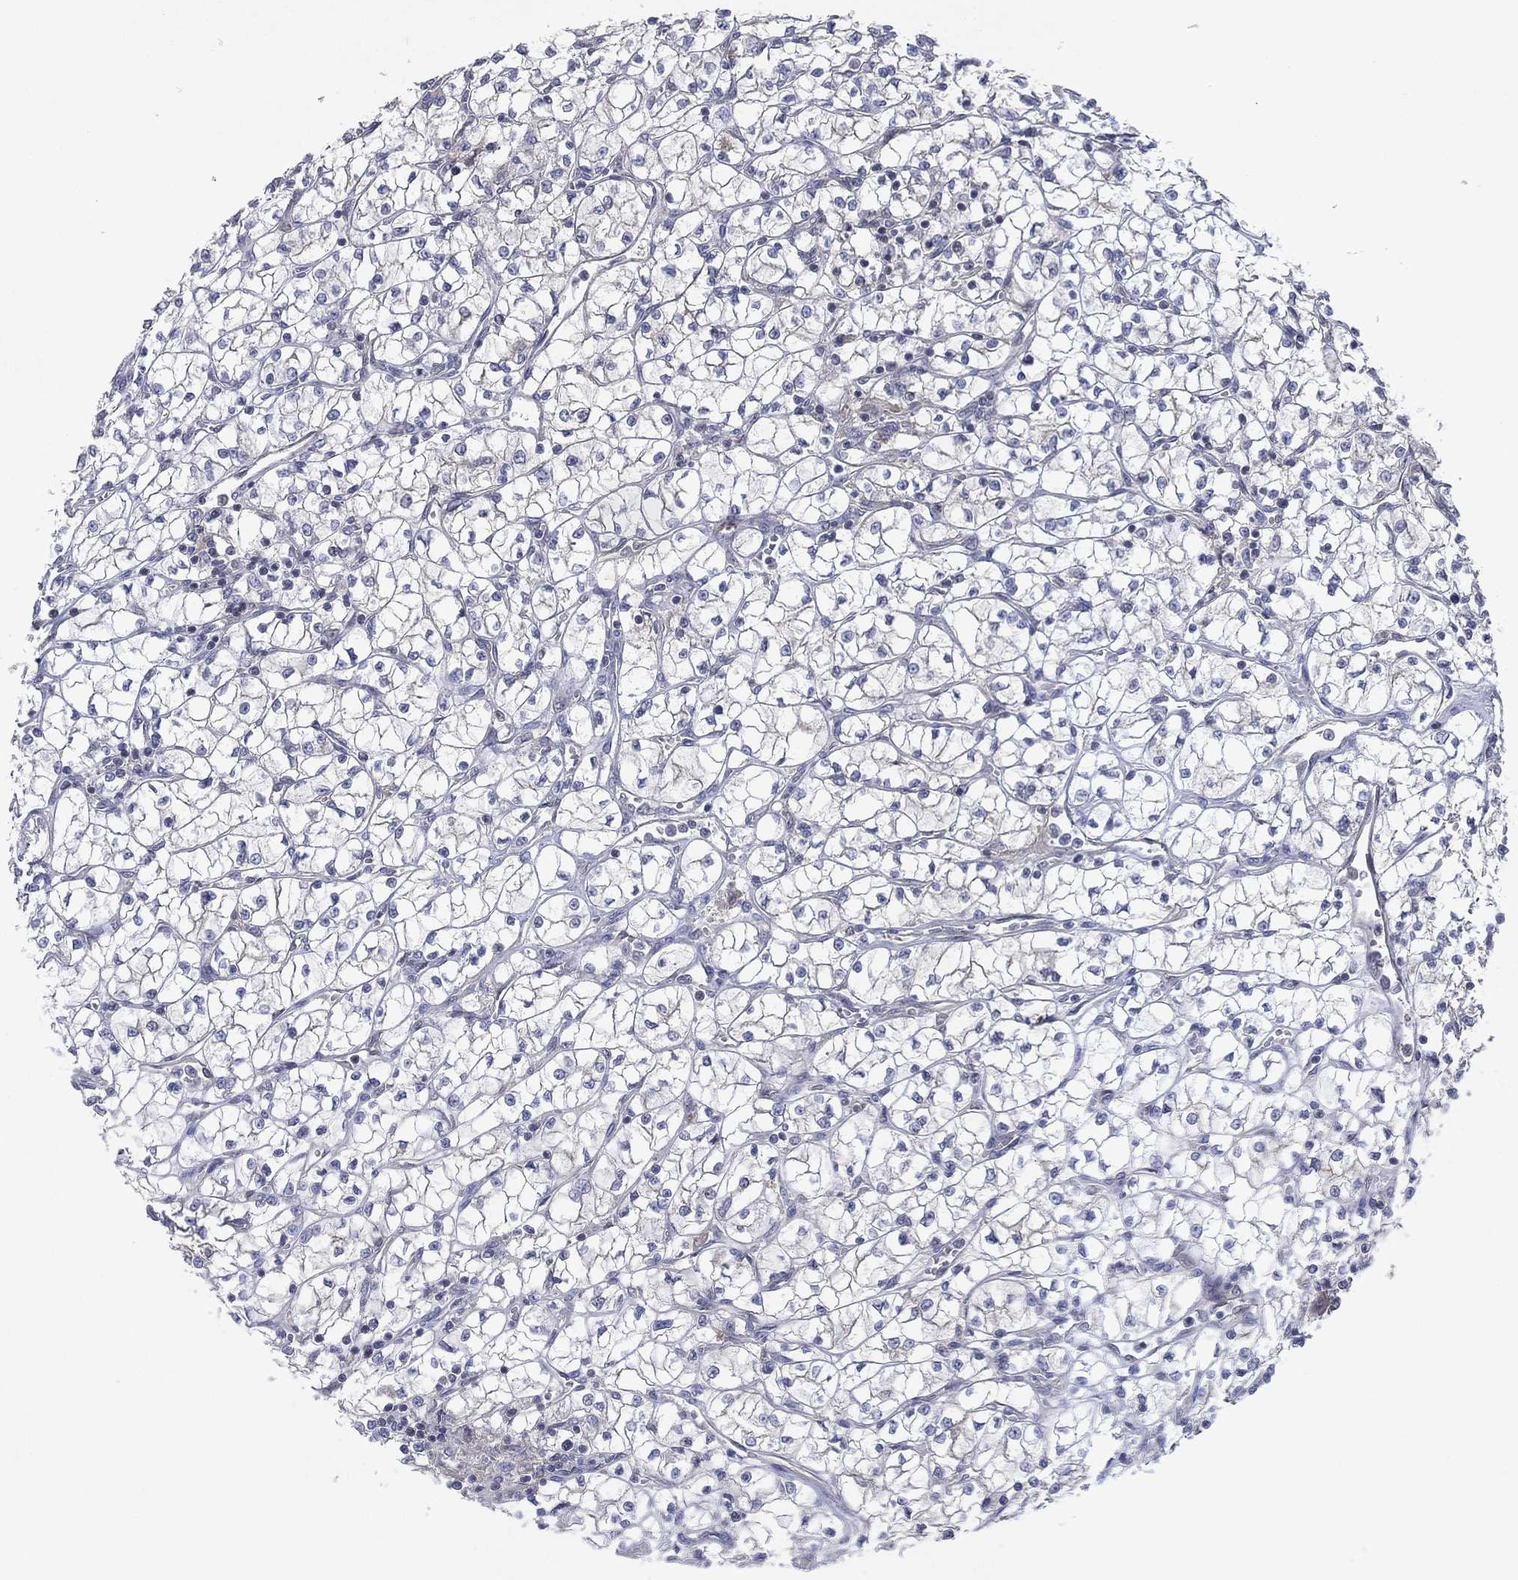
{"staining": {"intensity": "negative", "quantity": "none", "location": "none"}, "tissue": "renal cancer", "cell_type": "Tumor cells", "image_type": "cancer", "snomed": [{"axis": "morphology", "description": "Adenocarcinoma, NOS"}, {"axis": "topography", "description": "Kidney"}], "caption": "Protein analysis of renal cancer demonstrates no significant expression in tumor cells.", "gene": "FLI1", "patient": {"sex": "female", "age": 64}}